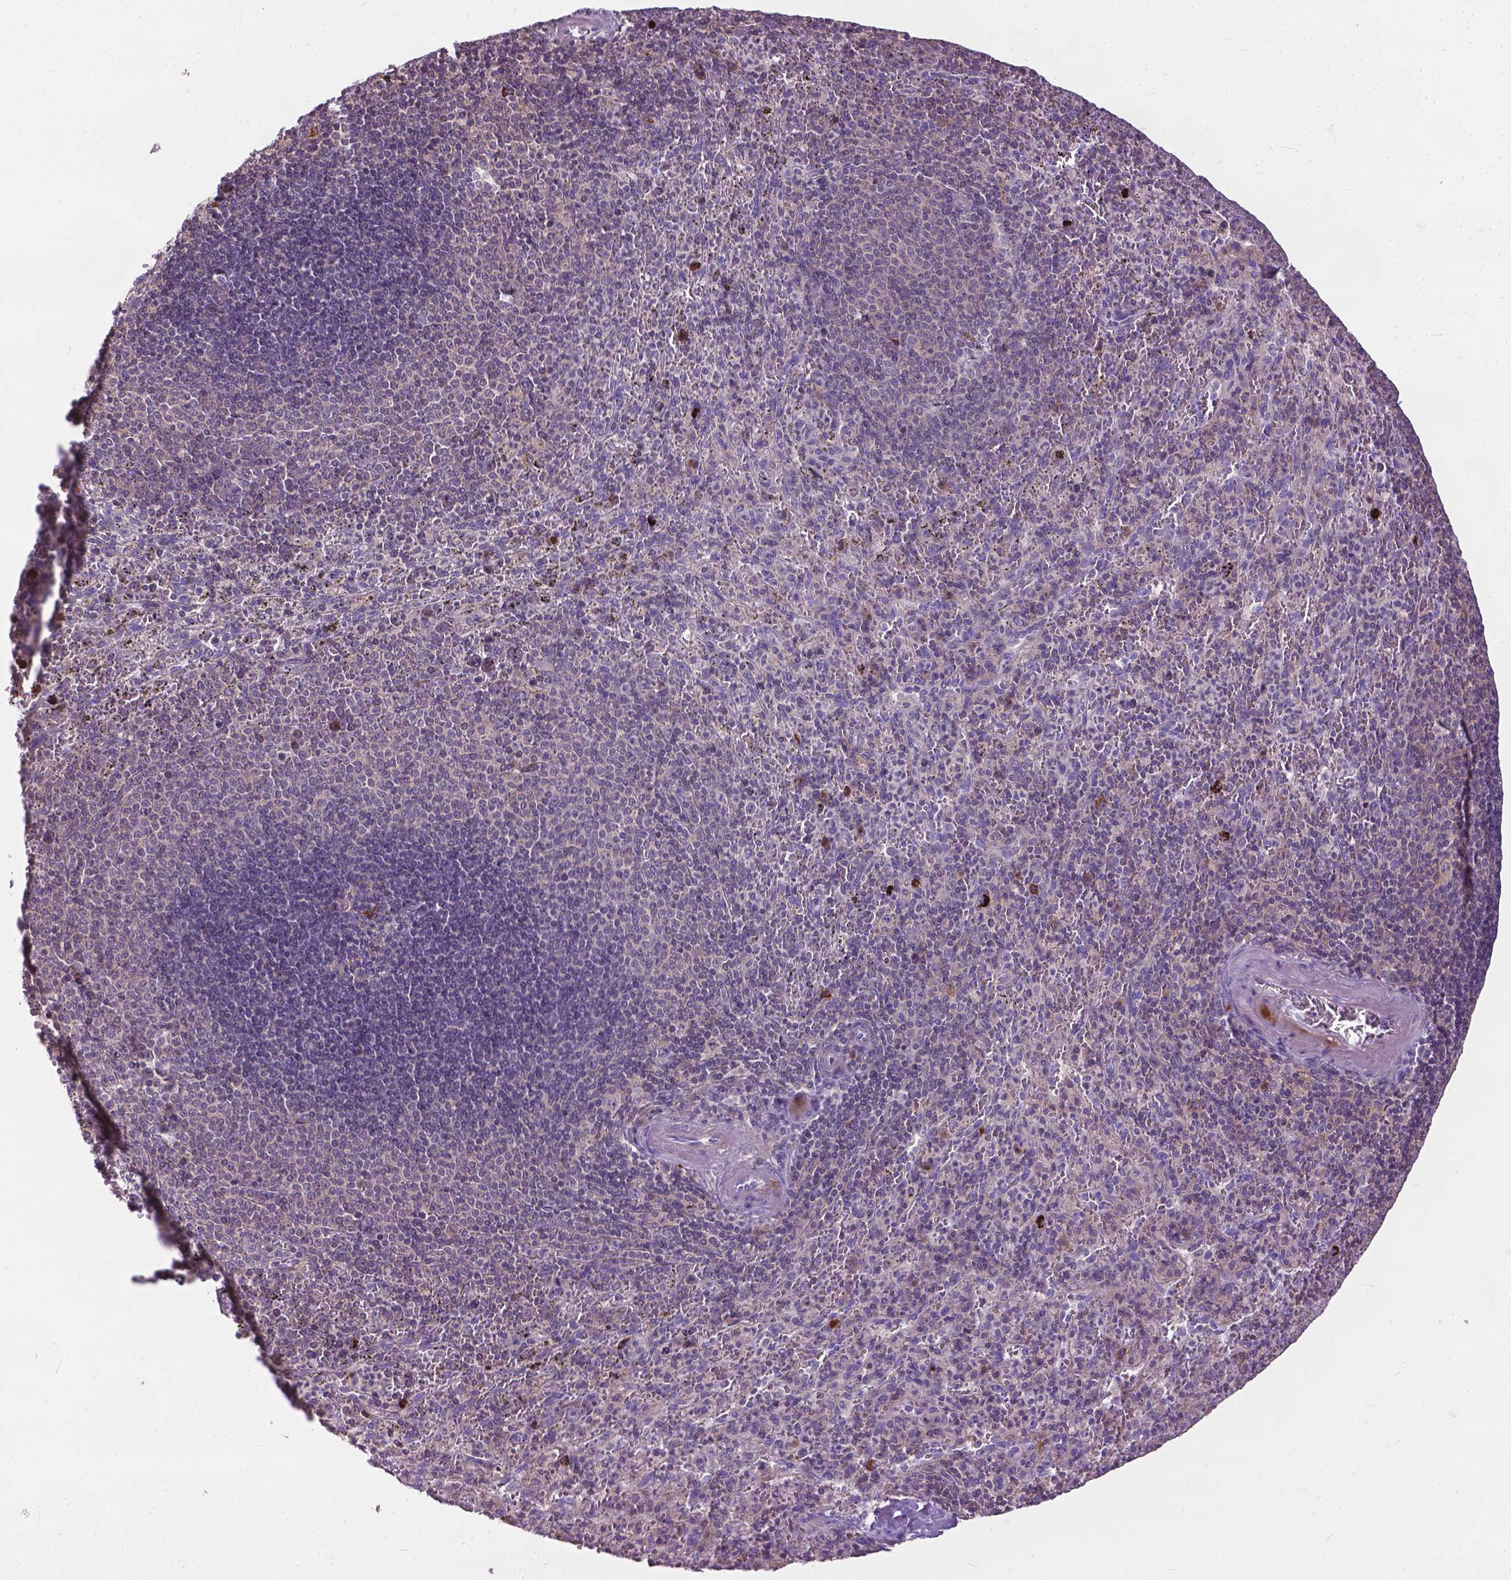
{"staining": {"intensity": "strong", "quantity": "<25%", "location": "cytoplasmic/membranous"}, "tissue": "spleen", "cell_type": "Cells in red pulp", "image_type": "normal", "snomed": [{"axis": "morphology", "description": "Normal tissue, NOS"}, {"axis": "topography", "description": "Spleen"}], "caption": "Spleen stained with a brown dye displays strong cytoplasmic/membranous positive expression in about <25% of cells in red pulp.", "gene": "JAK3", "patient": {"sex": "male", "age": 57}}